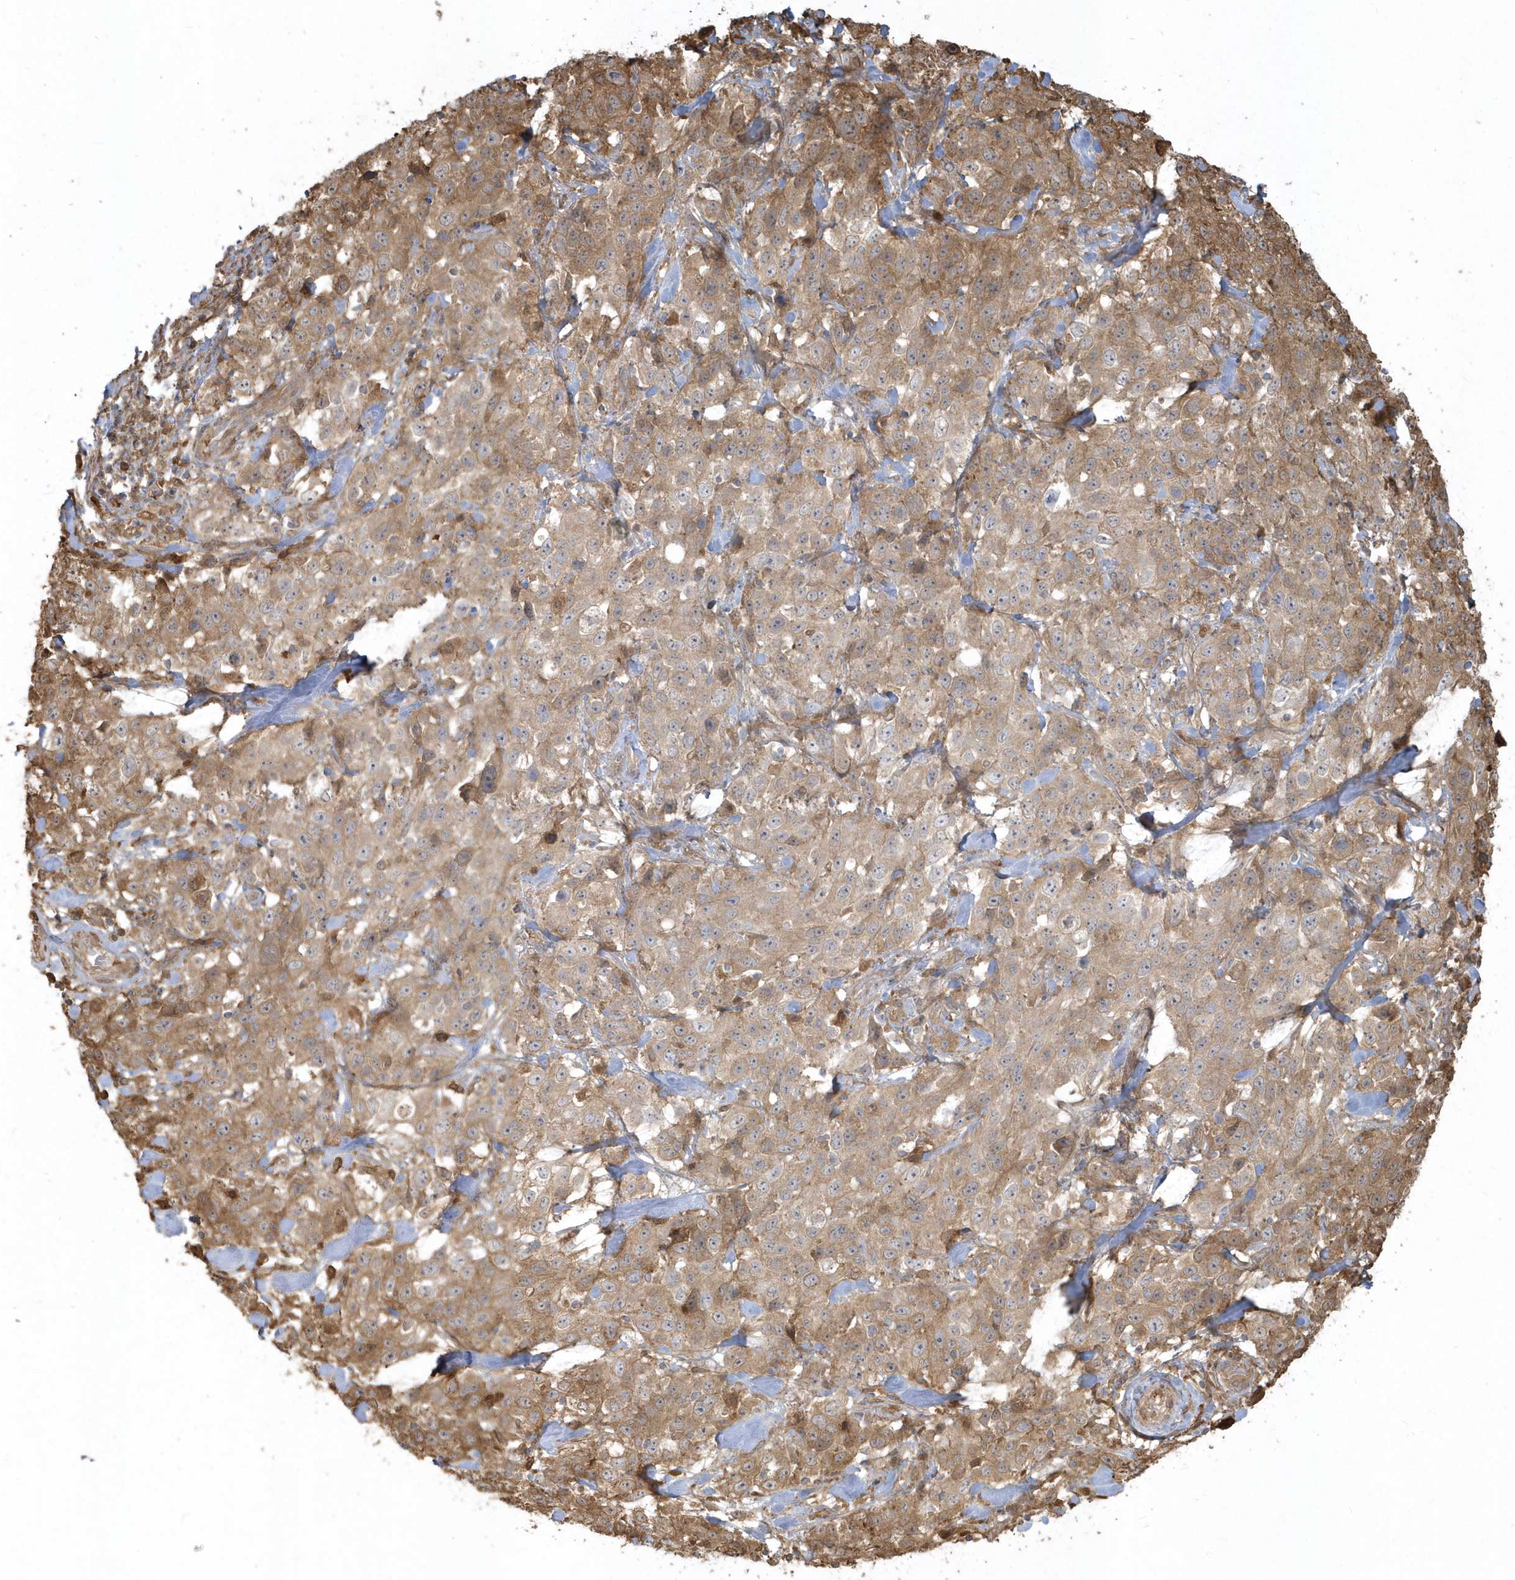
{"staining": {"intensity": "moderate", "quantity": ">75%", "location": "cytoplasmic/membranous"}, "tissue": "stomach cancer", "cell_type": "Tumor cells", "image_type": "cancer", "snomed": [{"axis": "morphology", "description": "Normal tissue, NOS"}, {"axis": "morphology", "description": "Adenocarcinoma, NOS"}, {"axis": "topography", "description": "Lymph node"}, {"axis": "topography", "description": "Stomach"}], "caption": "Protein staining of adenocarcinoma (stomach) tissue demonstrates moderate cytoplasmic/membranous expression in about >75% of tumor cells. (Brightfield microscopy of DAB IHC at high magnification).", "gene": "HNMT", "patient": {"sex": "male", "age": 48}}